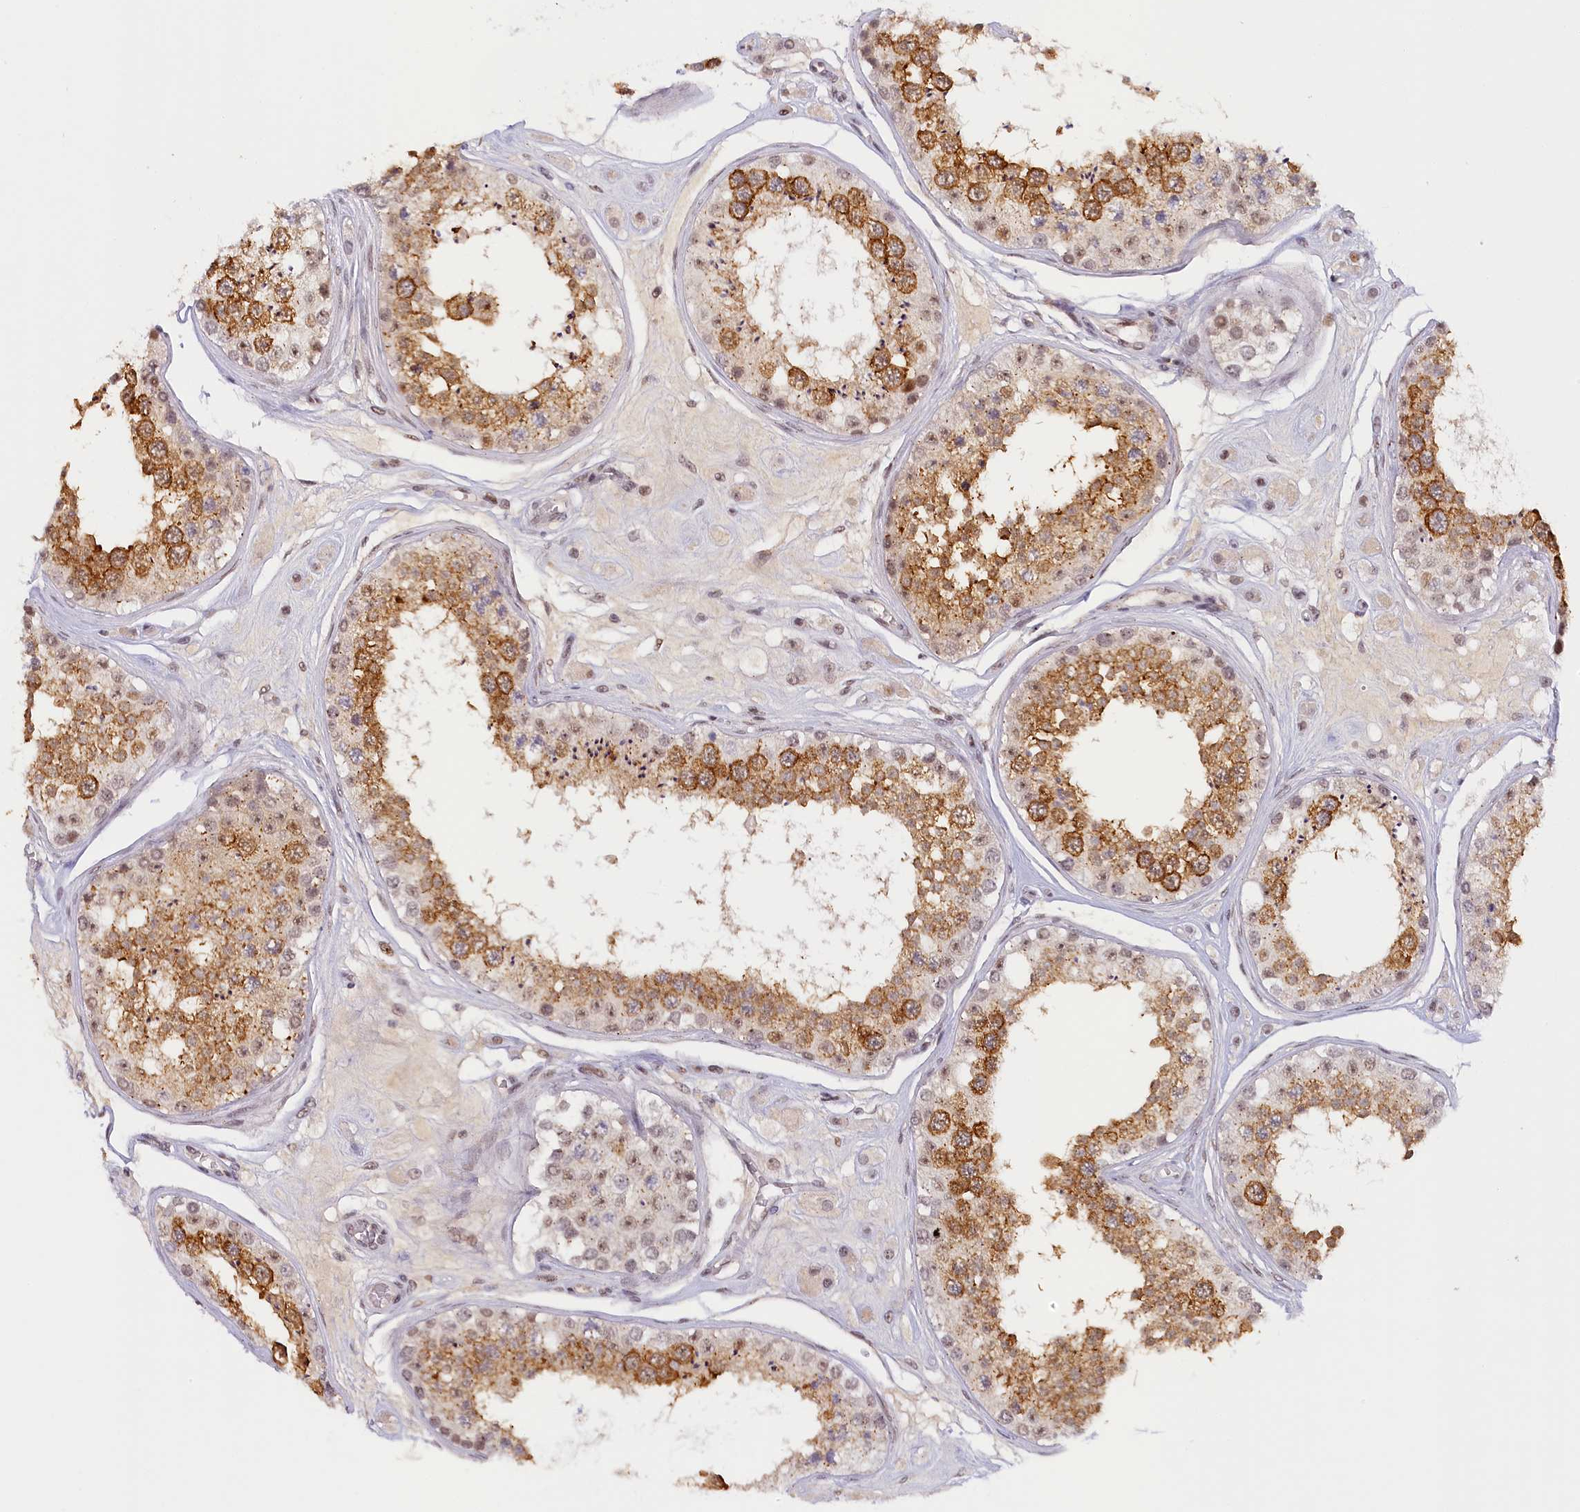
{"staining": {"intensity": "moderate", "quantity": ">75%", "location": "cytoplasmic/membranous"}, "tissue": "testis", "cell_type": "Cells in seminiferous ducts", "image_type": "normal", "snomed": [{"axis": "morphology", "description": "Normal tissue, NOS"}, {"axis": "topography", "description": "Testis"}], "caption": "Protein expression analysis of benign human testis reveals moderate cytoplasmic/membranous staining in about >75% of cells in seminiferous ducts.", "gene": "SEC31B", "patient": {"sex": "male", "age": 25}}